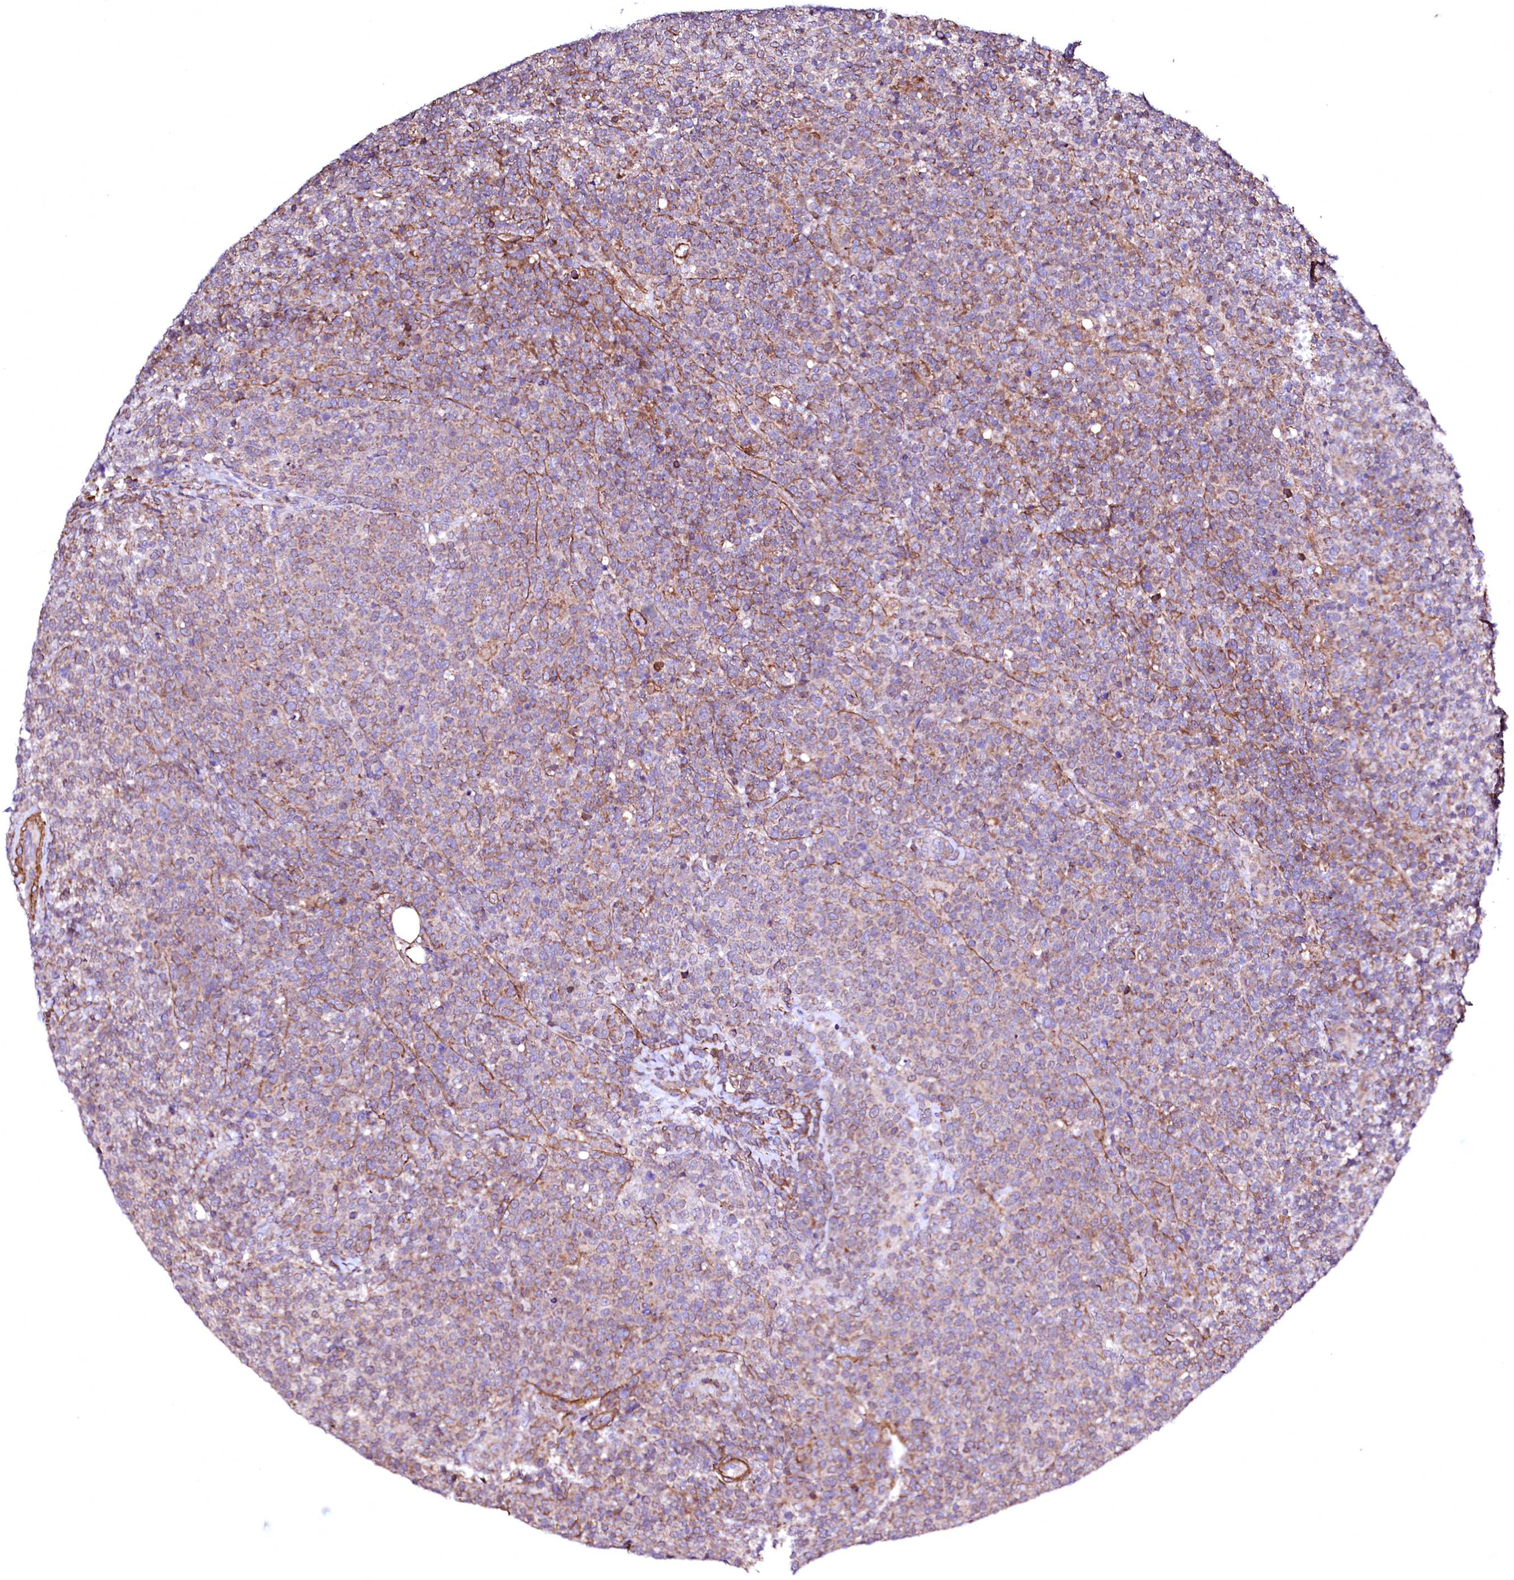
{"staining": {"intensity": "moderate", "quantity": "<25%", "location": "cytoplasmic/membranous"}, "tissue": "lymphoma", "cell_type": "Tumor cells", "image_type": "cancer", "snomed": [{"axis": "morphology", "description": "Malignant lymphoma, non-Hodgkin's type, High grade"}, {"axis": "topography", "description": "Lymph node"}], "caption": "High-grade malignant lymphoma, non-Hodgkin's type stained for a protein (brown) reveals moderate cytoplasmic/membranous positive expression in approximately <25% of tumor cells.", "gene": "GPR176", "patient": {"sex": "male", "age": 61}}